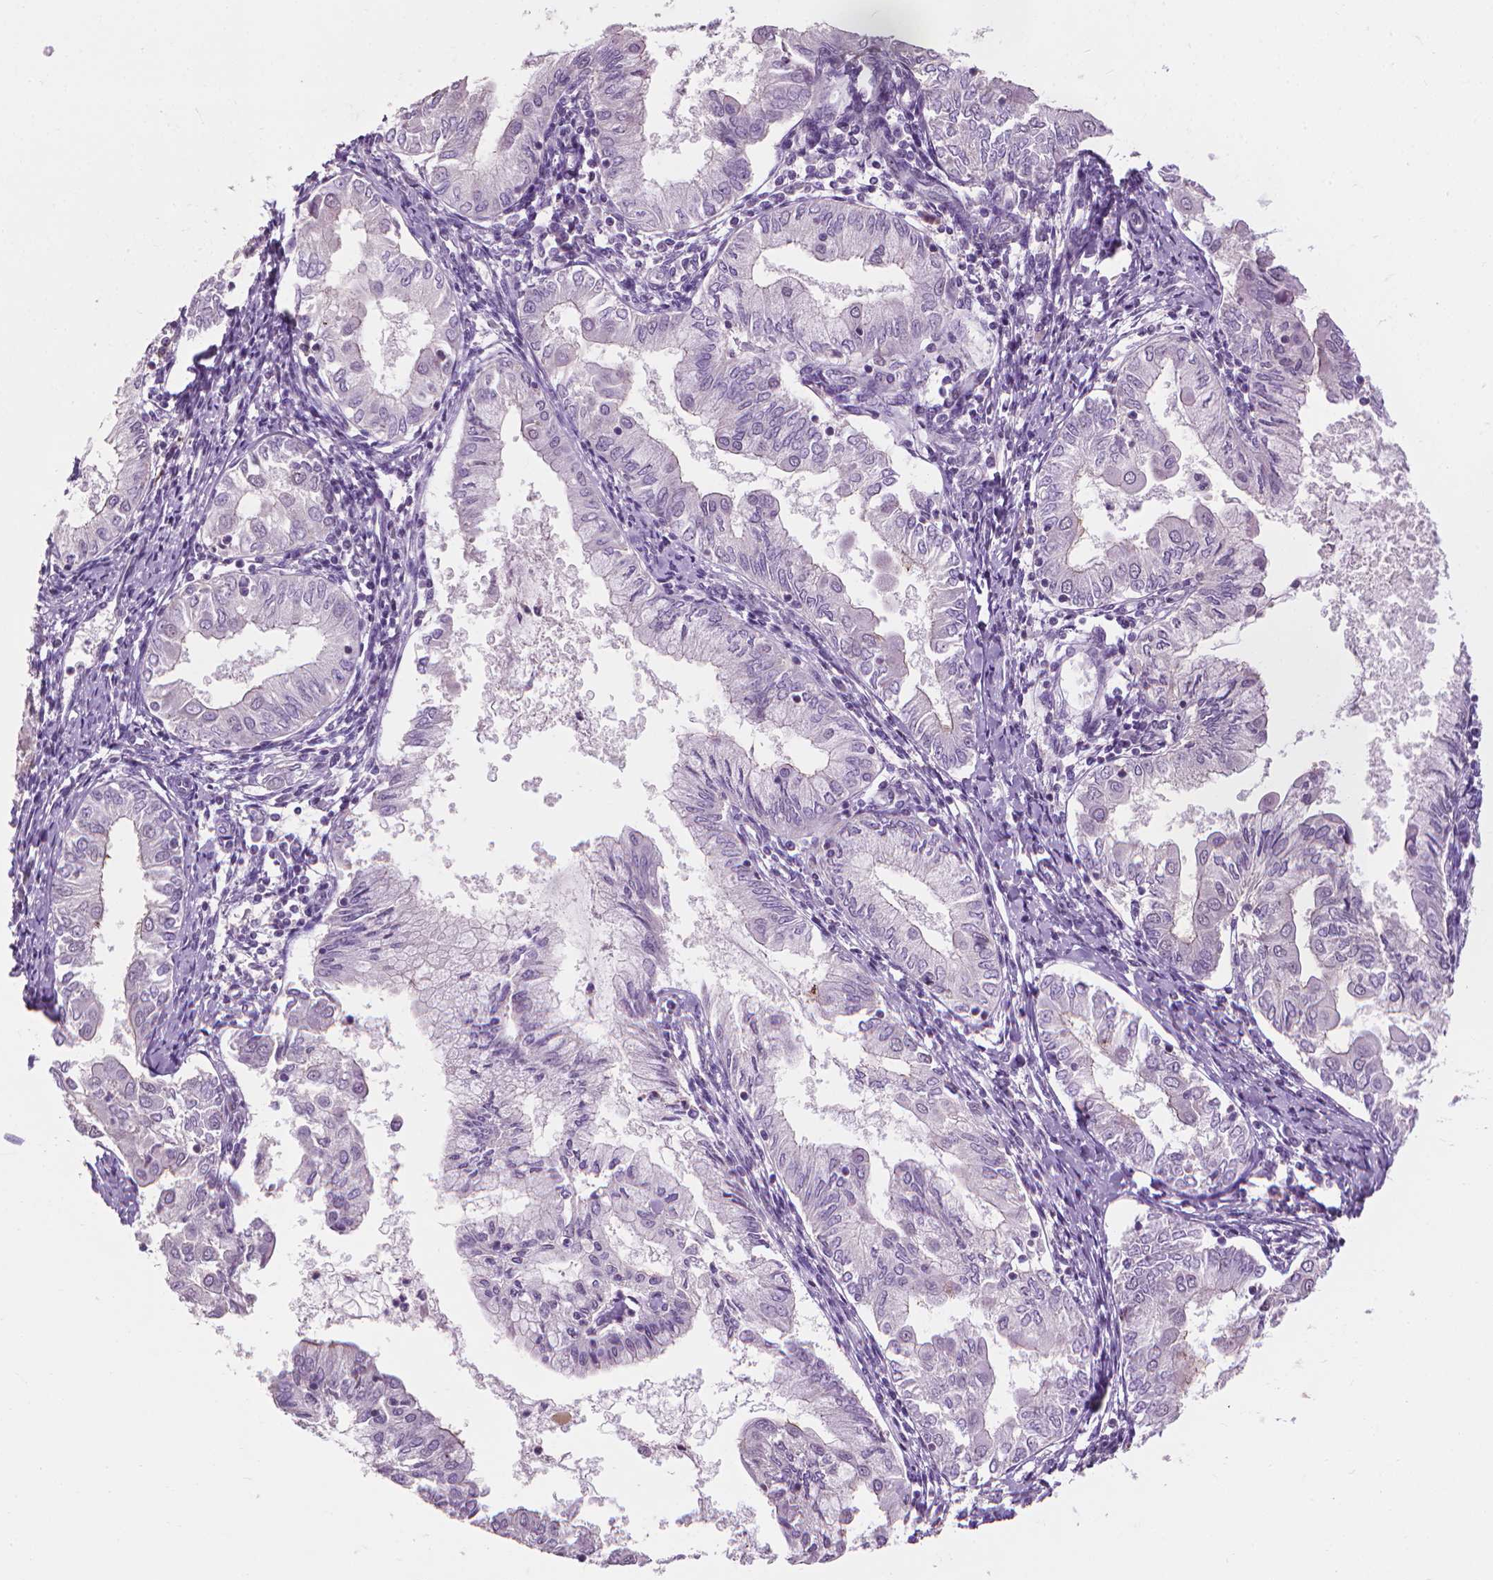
{"staining": {"intensity": "negative", "quantity": "none", "location": "none"}, "tissue": "endometrial cancer", "cell_type": "Tumor cells", "image_type": "cancer", "snomed": [{"axis": "morphology", "description": "Adenocarcinoma, NOS"}, {"axis": "topography", "description": "Endometrium"}], "caption": "Protein analysis of endometrial adenocarcinoma displays no significant positivity in tumor cells.", "gene": "SAXO2", "patient": {"sex": "female", "age": 68}}